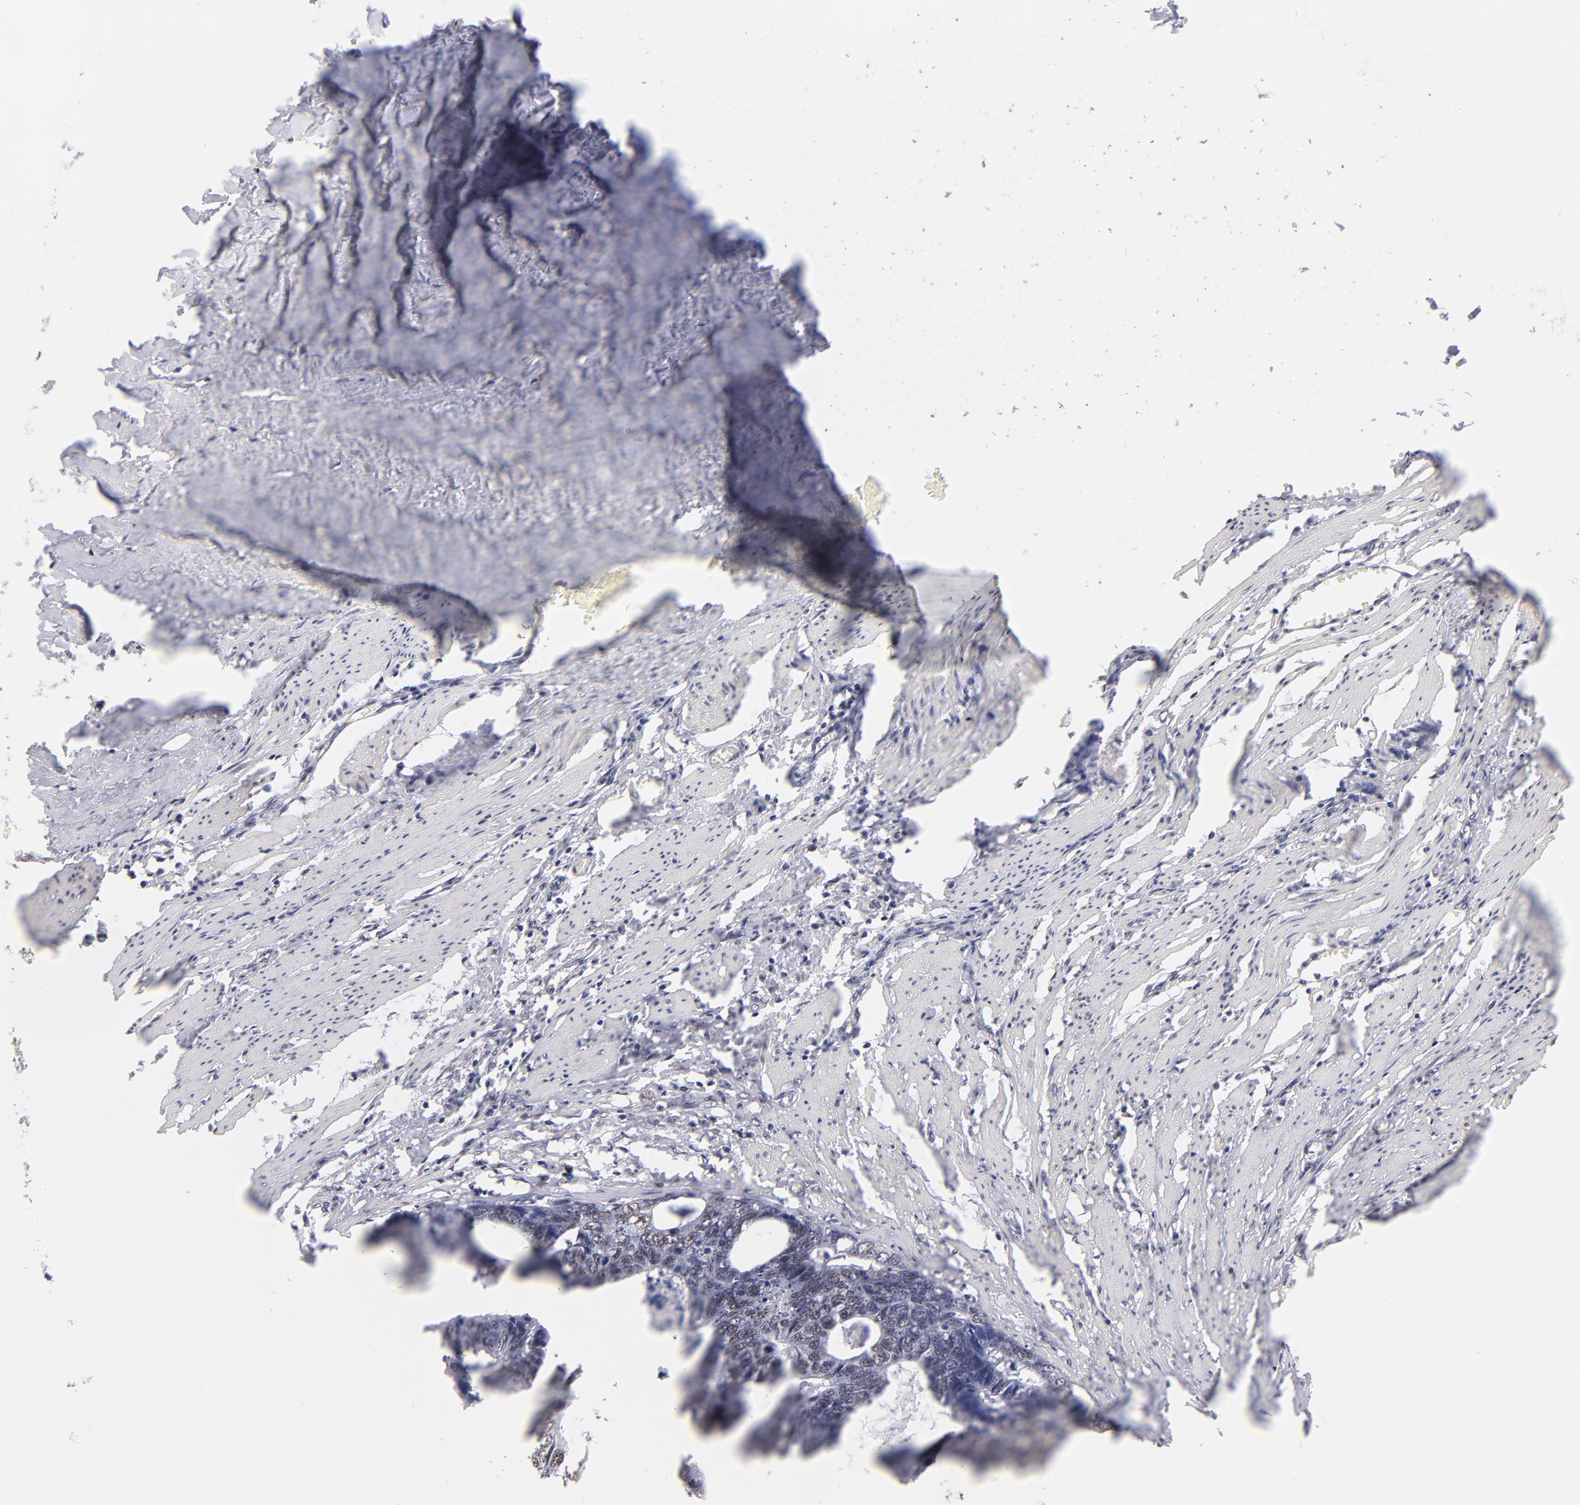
{"staining": {"intensity": "weak", "quantity": ">75%", "location": "nuclear"}, "tissue": "colorectal cancer", "cell_type": "Tumor cells", "image_type": "cancer", "snomed": [{"axis": "morphology", "description": "Adenocarcinoma, NOS"}, {"axis": "topography", "description": "Colon"}], "caption": "IHC histopathology image of neoplastic tissue: human colorectal cancer (adenocarcinoma) stained using IHC displays low levels of weak protein expression localized specifically in the nuclear of tumor cells, appearing as a nuclear brown color.", "gene": "CDC25C", "patient": {"sex": "female", "age": 55}}